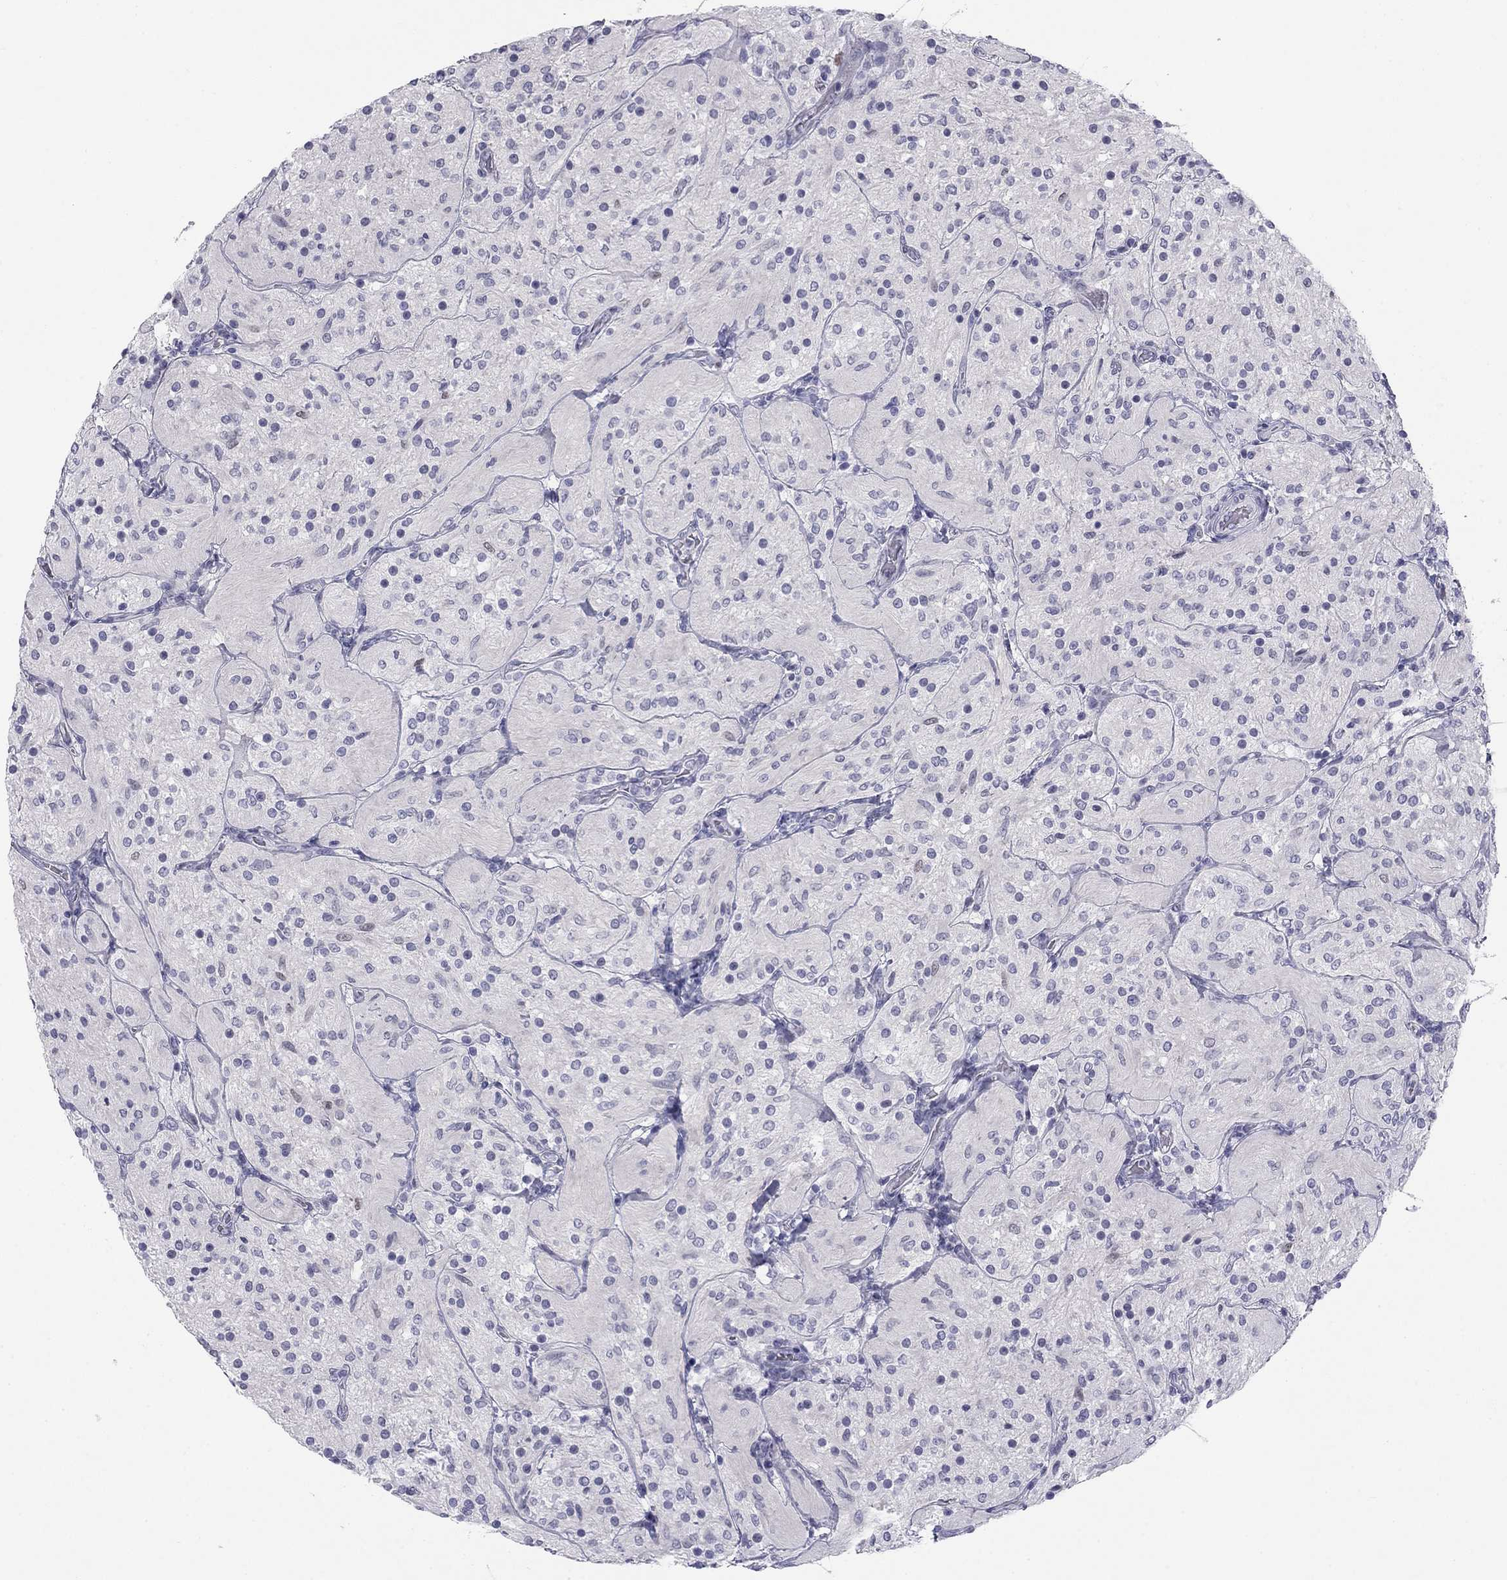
{"staining": {"intensity": "negative", "quantity": "none", "location": "none"}, "tissue": "glioma", "cell_type": "Tumor cells", "image_type": "cancer", "snomed": [{"axis": "morphology", "description": "Glioma, malignant, Low grade"}, {"axis": "topography", "description": "Brain"}], "caption": "There is no significant expression in tumor cells of glioma. (DAB (3,3'-diaminobenzidine) immunohistochemistry (IHC), high magnification).", "gene": "TFAP2B", "patient": {"sex": "male", "age": 3}}